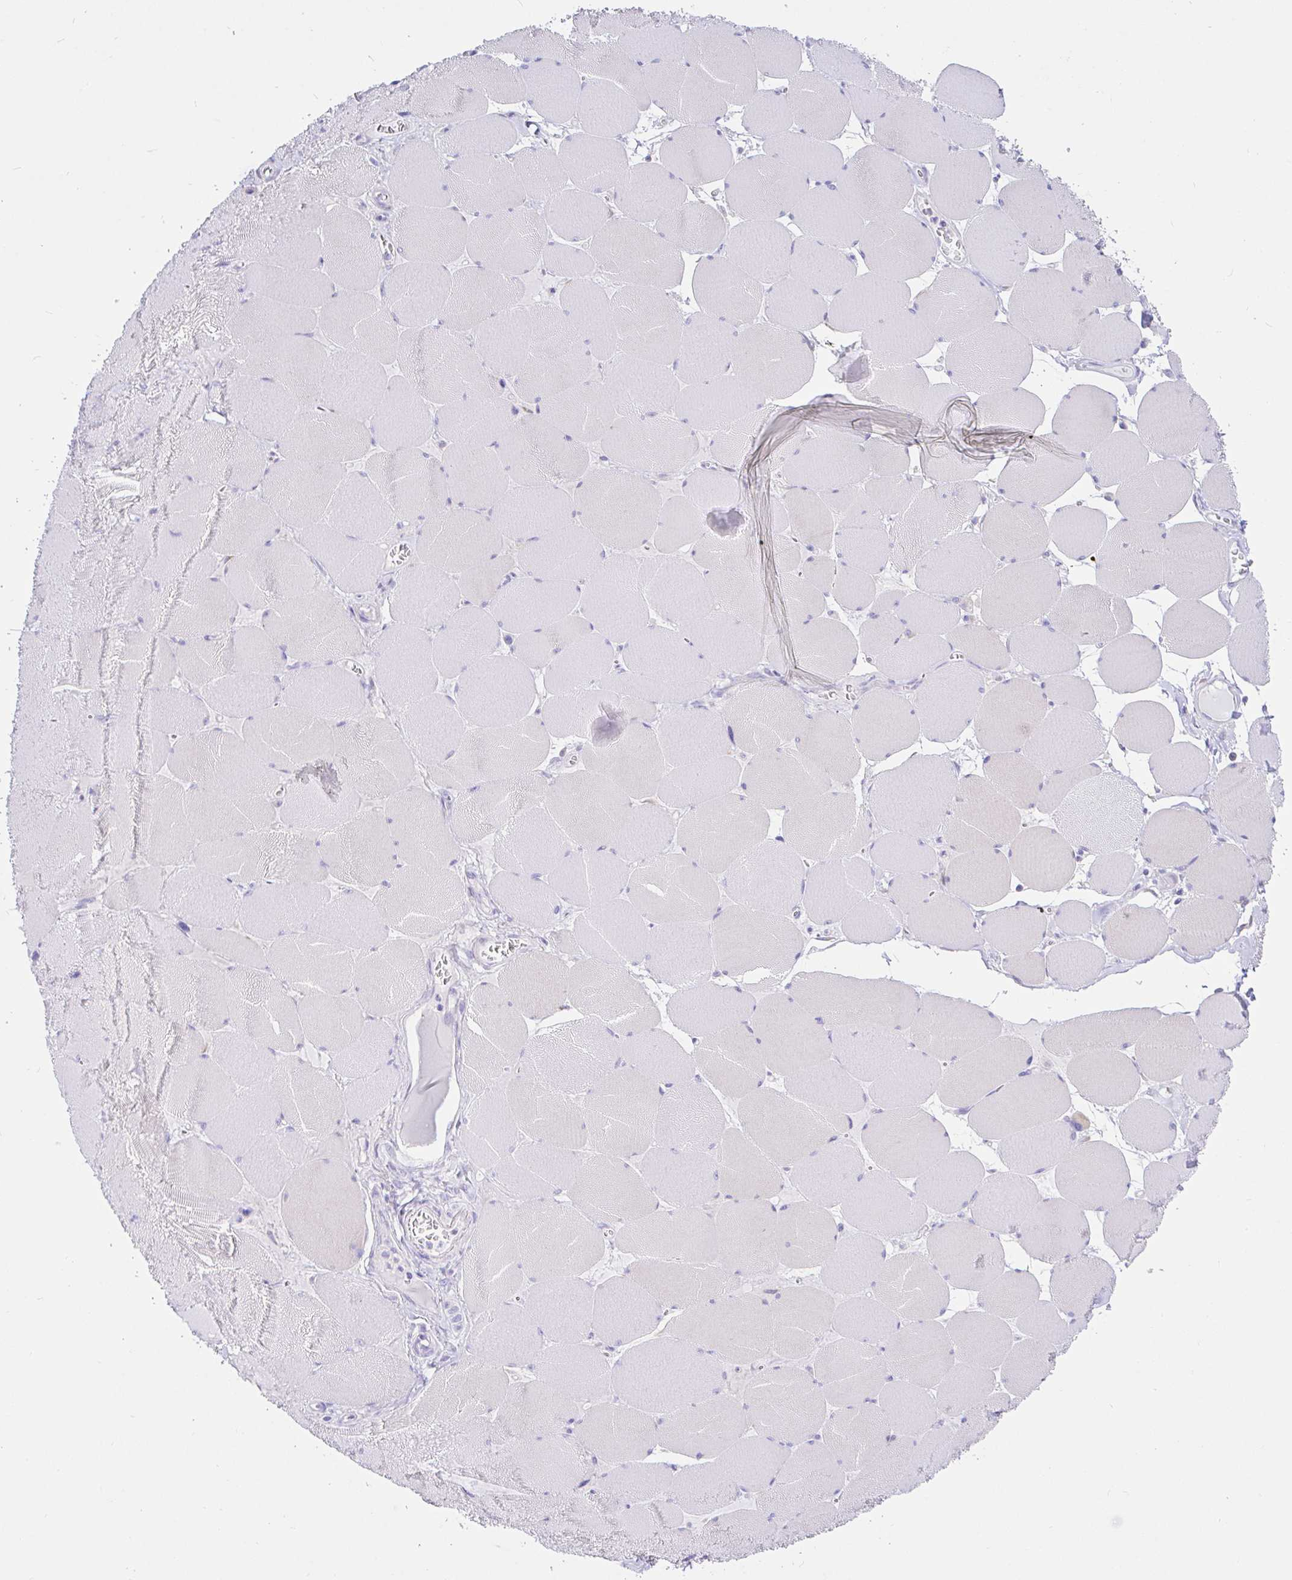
{"staining": {"intensity": "negative", "quantity": "none", "location": "none"}, "tissue": "skeletal muscle", "cell_type": "Myocytes", "image_type": "normal", "snomed": [{"axis": "morphology", "description": "Normal tissue, NOS"}, {"axis": "topography", "description": "Skeletal muscle"}], "caption": "Immunohistochemistry of unremarkable skeletal muscle demonstrates no expression in myocytes. Brightfield microscopy of immunohistochemistry stained with DAB (3,3'-diaminobenzidine) (brown) and hematoxylin (blue), captured at high magnification.", "gene": "CCDC62", "patient": {"sex": "female", "age": 75}}